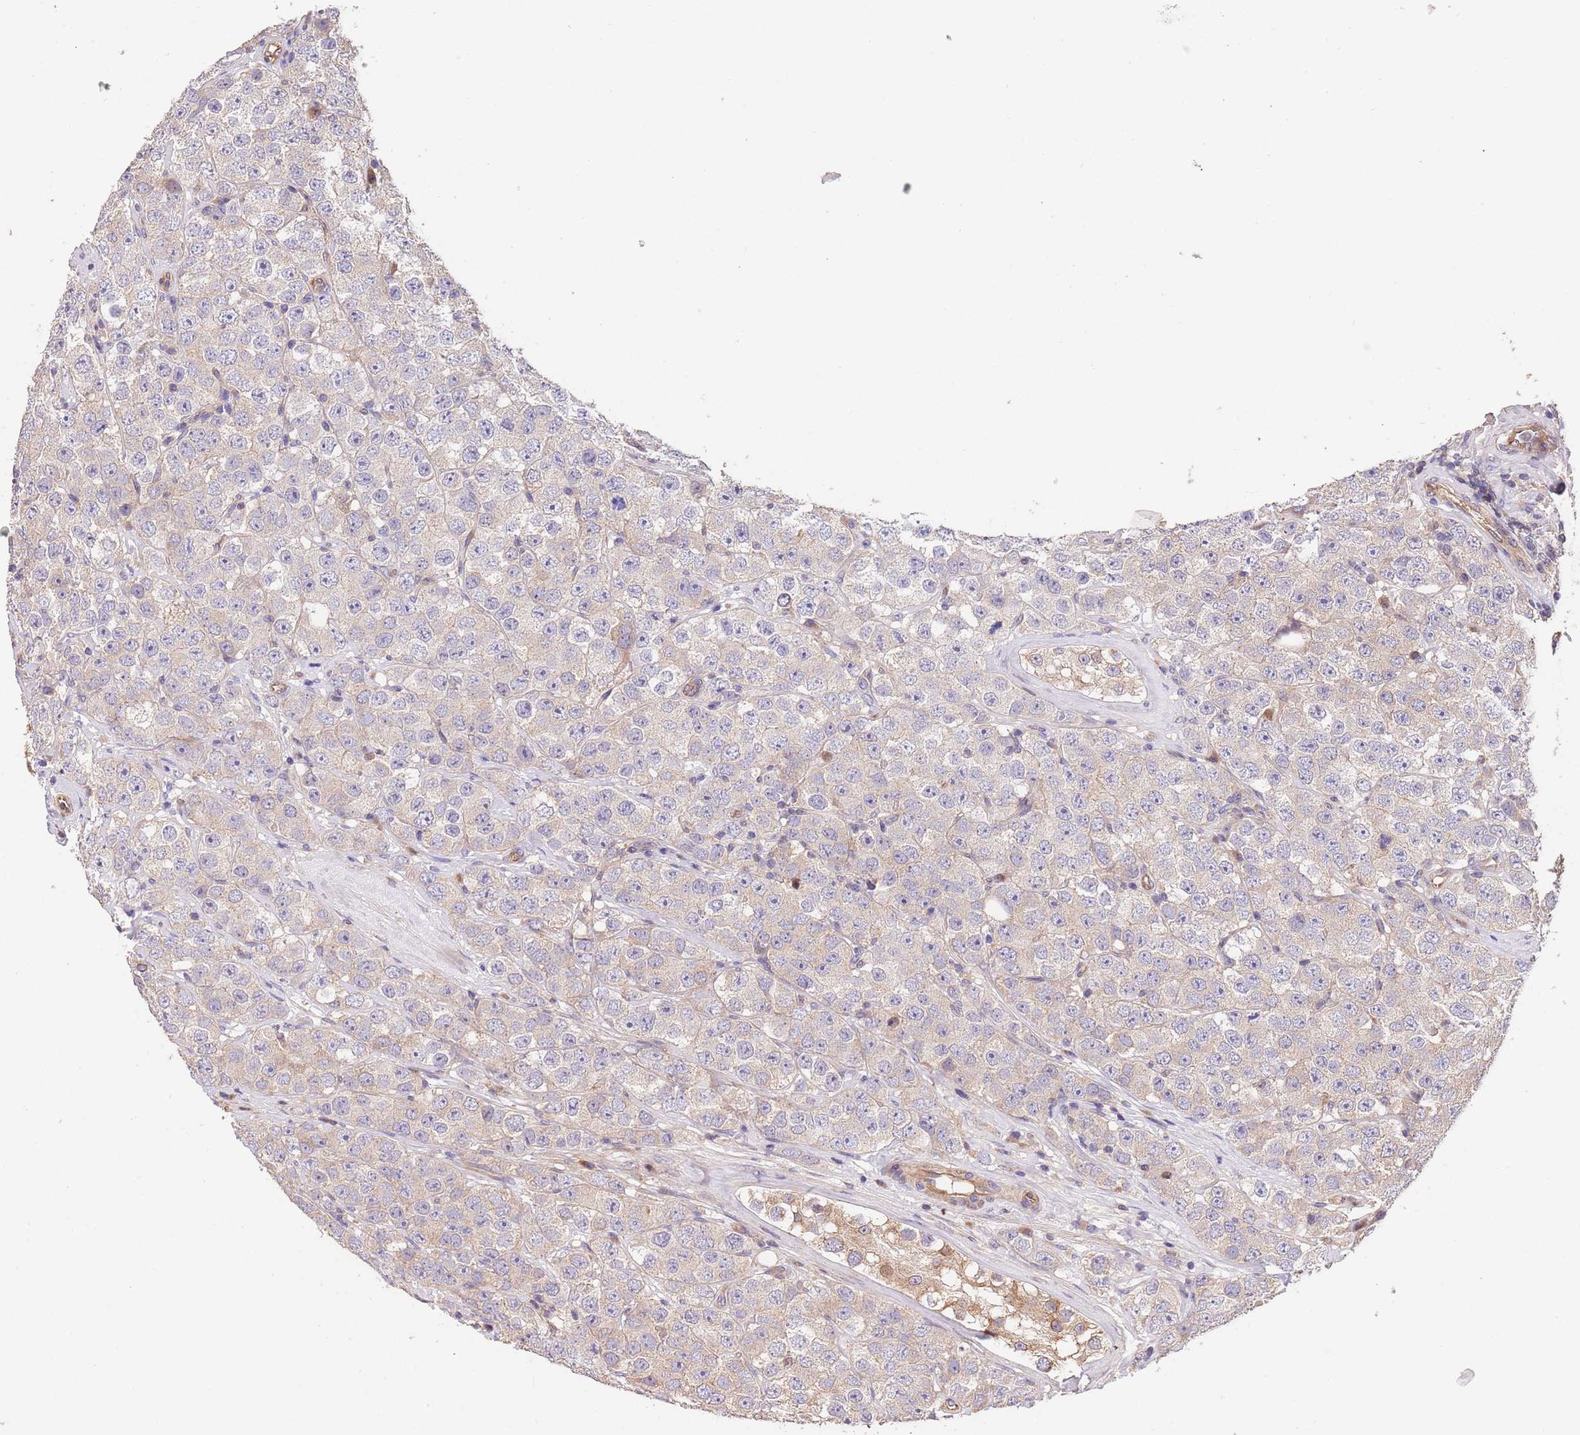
{"staining": {"intensity": "negative", "quantity": "none", "location": "none"}, "tissue": "testis cancer", "cell_type": "Tumor cells", "image_type": "cancer", "snomed": [{"axis": "morphology", "description": "Seminoma, NOS"}, {"axis": "topography", "description": "Testis"}], "caption": "This is an immunohistochemistry photomicrograph of human testis cancer (seminoma). There is no staining in tumor cells.", "gene": "FAM89B", "patient": {"sex": "male", "age": 28}}